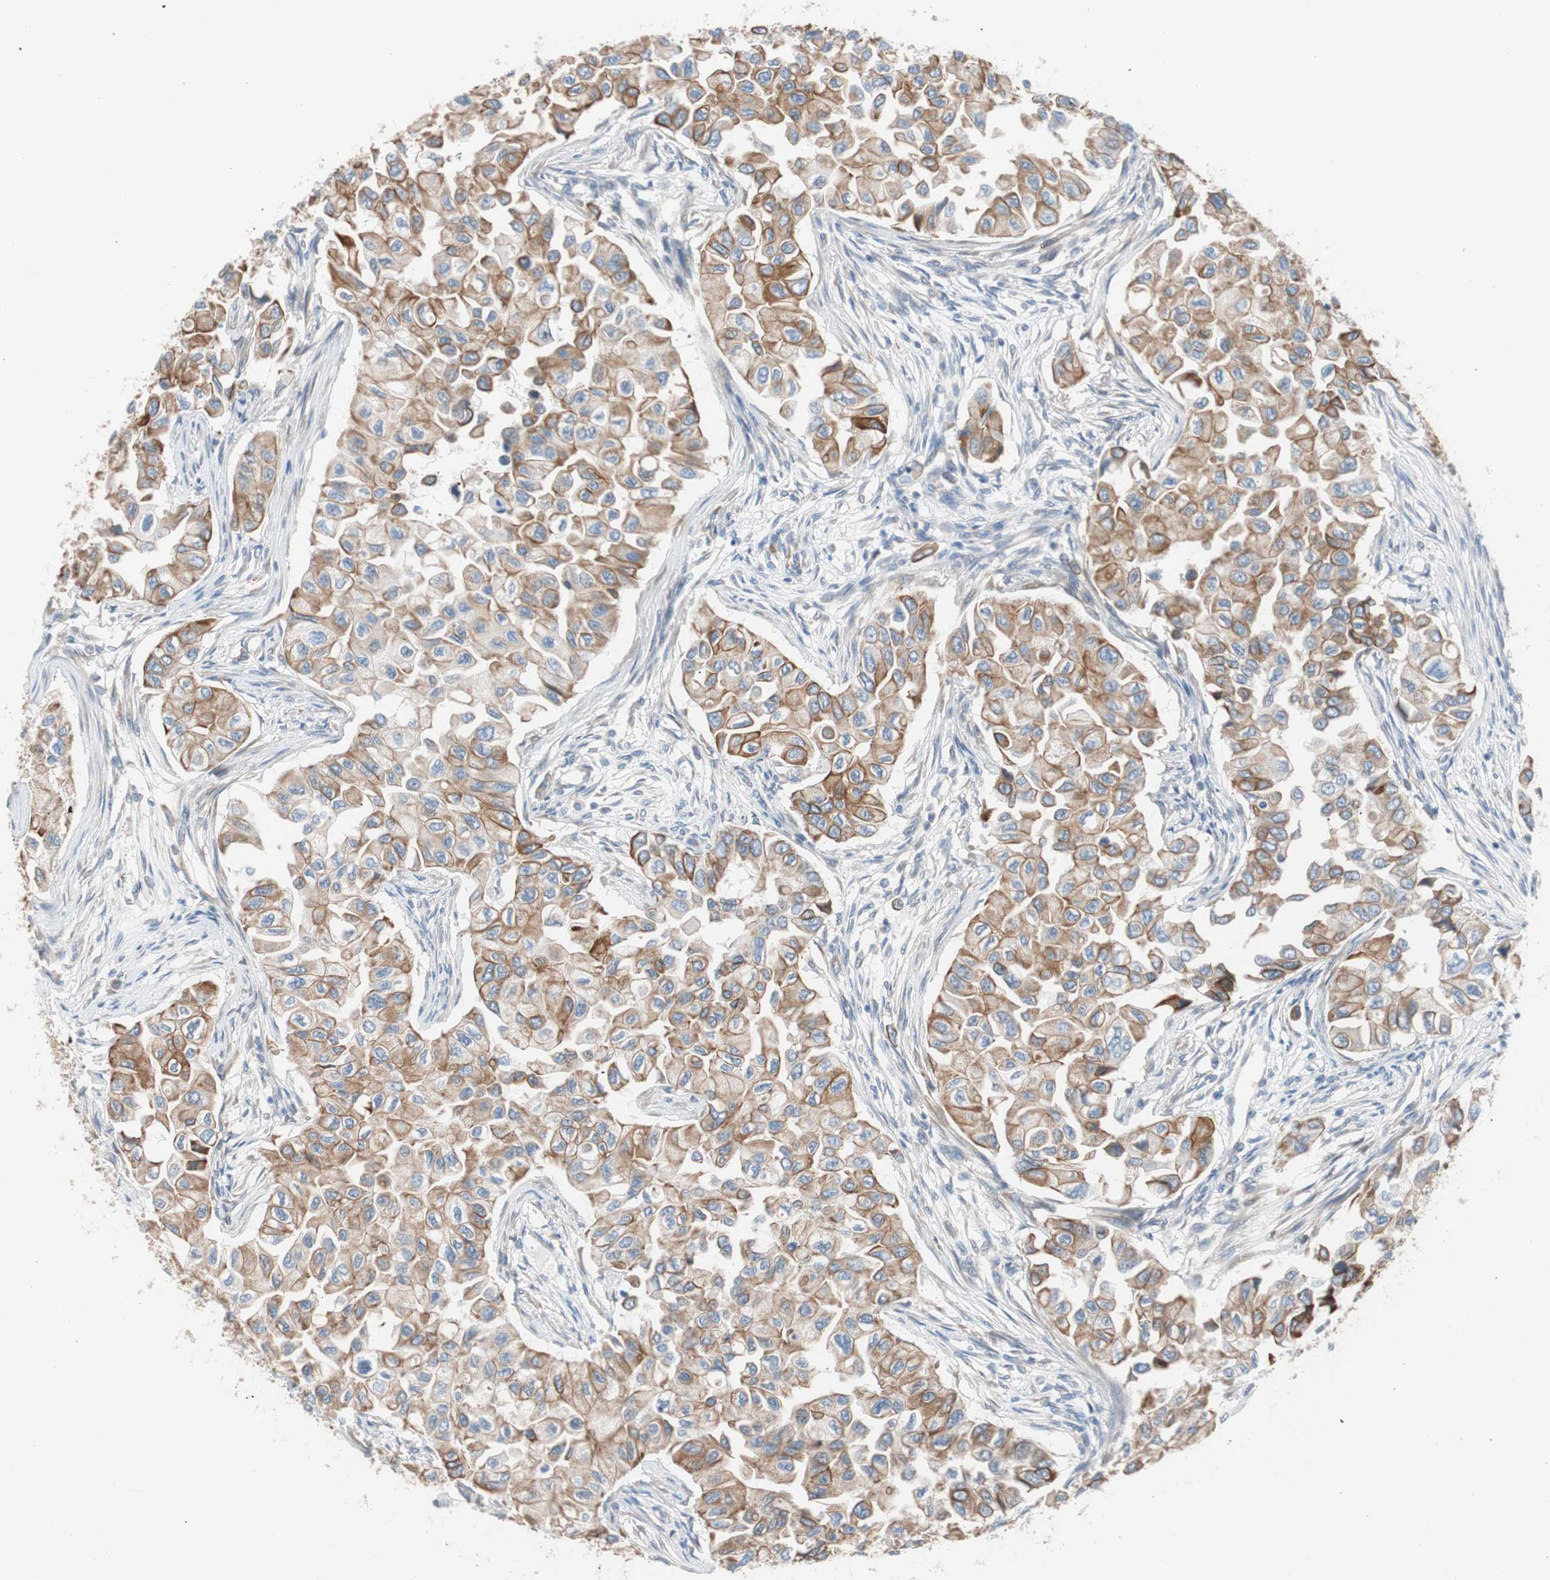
{"staining": {"intensity": "moderate", "quantity": "25%-75%", "location": "cytoplasmic/membranous"}, "tissue": "breast cancer", "cell_type": "Tumor cells", "image_type": "cancer", "snomed": [{"axis": "morphology", "description": "Normal tissue, NOS"}, {"axis": "morphology", "description": "Duct carcinoma"}, {"axis": "topography", "description": "Breast"}], "caption": "This image displays breast cancer (invasive ductal carcinoma) stained with IHC to label a protein in brown. The cytoplasmic/membranous of tumor cells show moderate positivity for the protein. Nuclei are counter-stained blue.", "gene": "SMG1", "patient": {"sex": "female", "age": 49}}